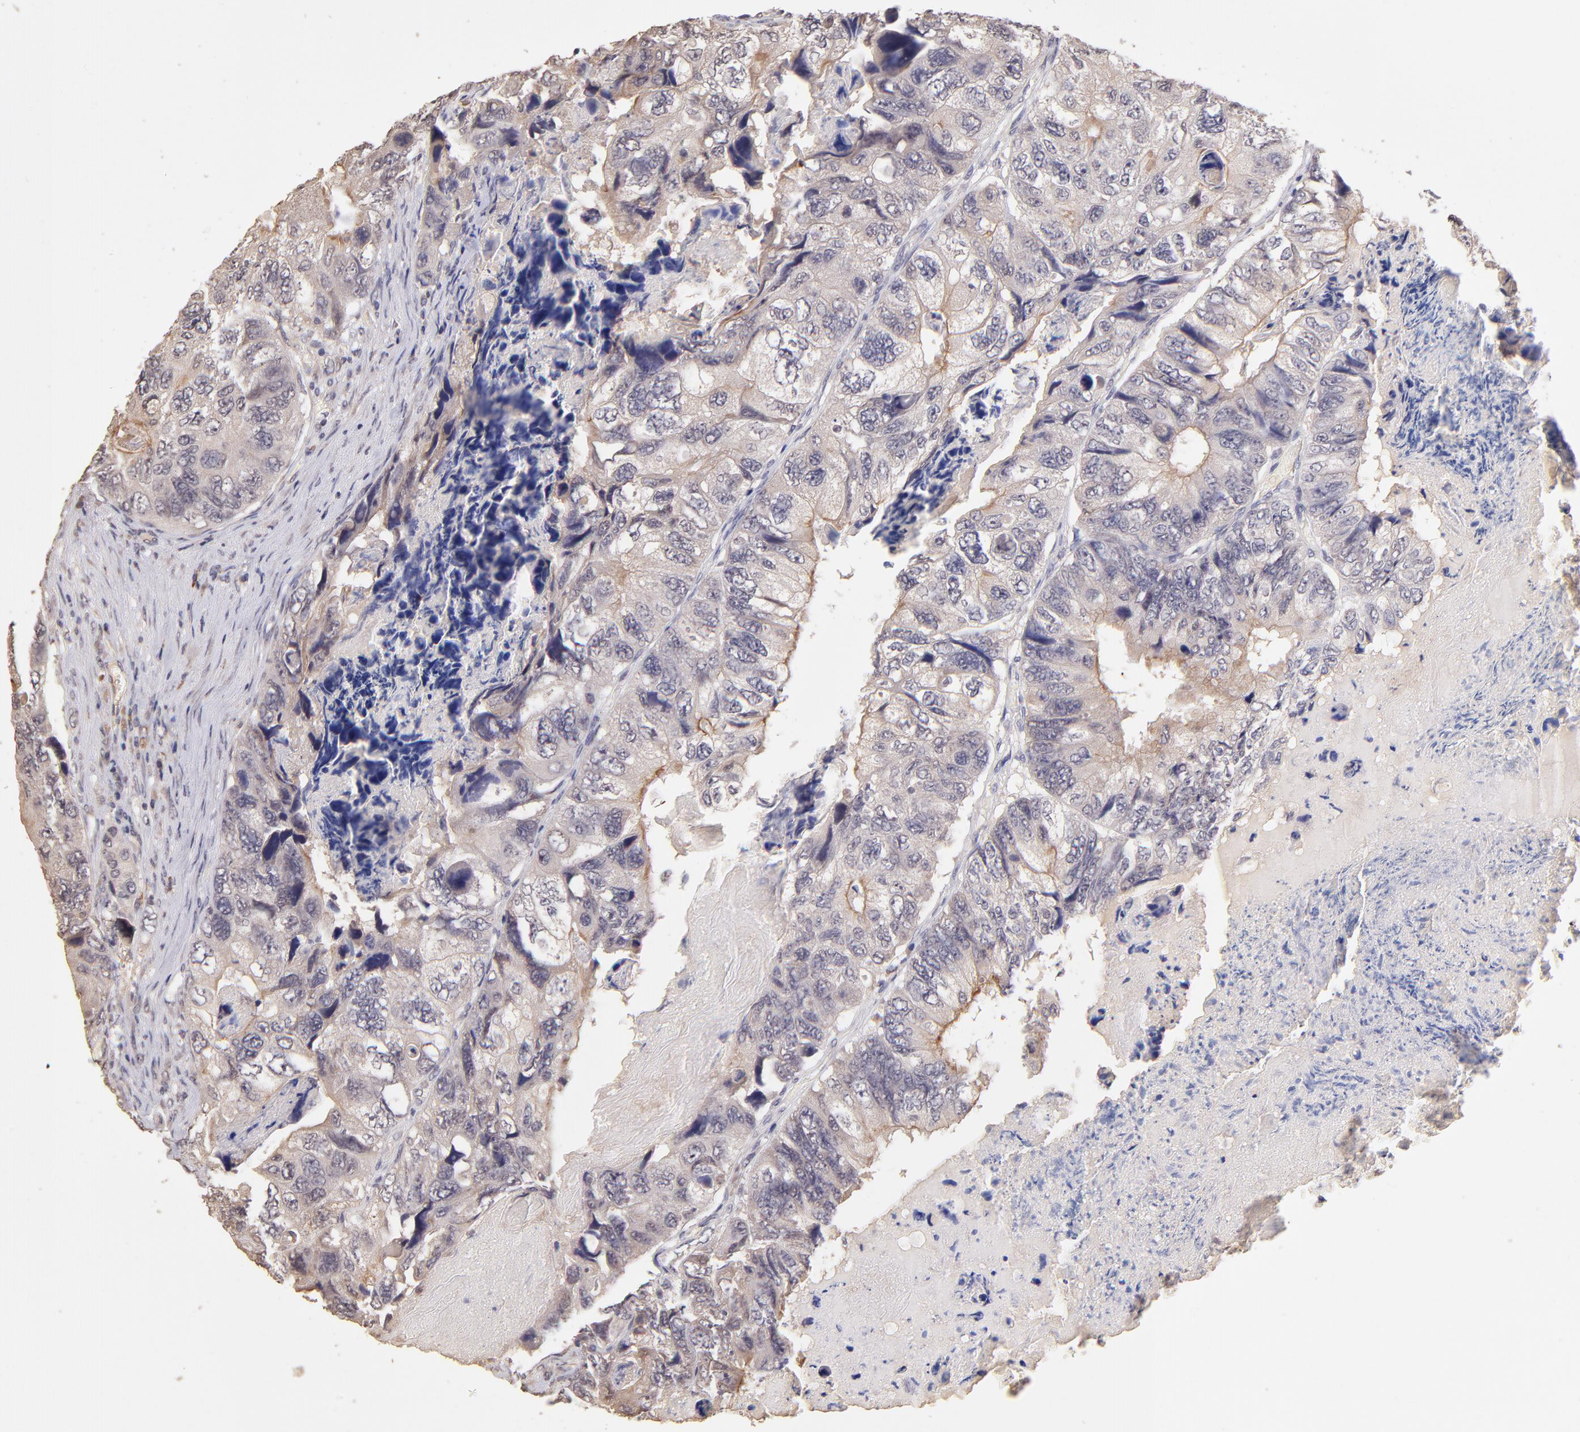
{"staining": {"intensity": "weak", "quantity": "25%-75%", "location": "cytoplasmic/membranous"}, "tissue": "colorectal cancer", "cell_type": "Tumor cells", "image_type": "cancer", "snomed": [{"axis": "morphology", "description": "Adenocarcinoma, NOS"}, {"axis": "topography", "description": "Rectum"}], "caption": "Adenocarcinoma (colorectal) stained with a protein marker exhibits weak staining in tumor cells.", "gene": "RNASEL", "patient": {"sex": "female", "age": 82}}